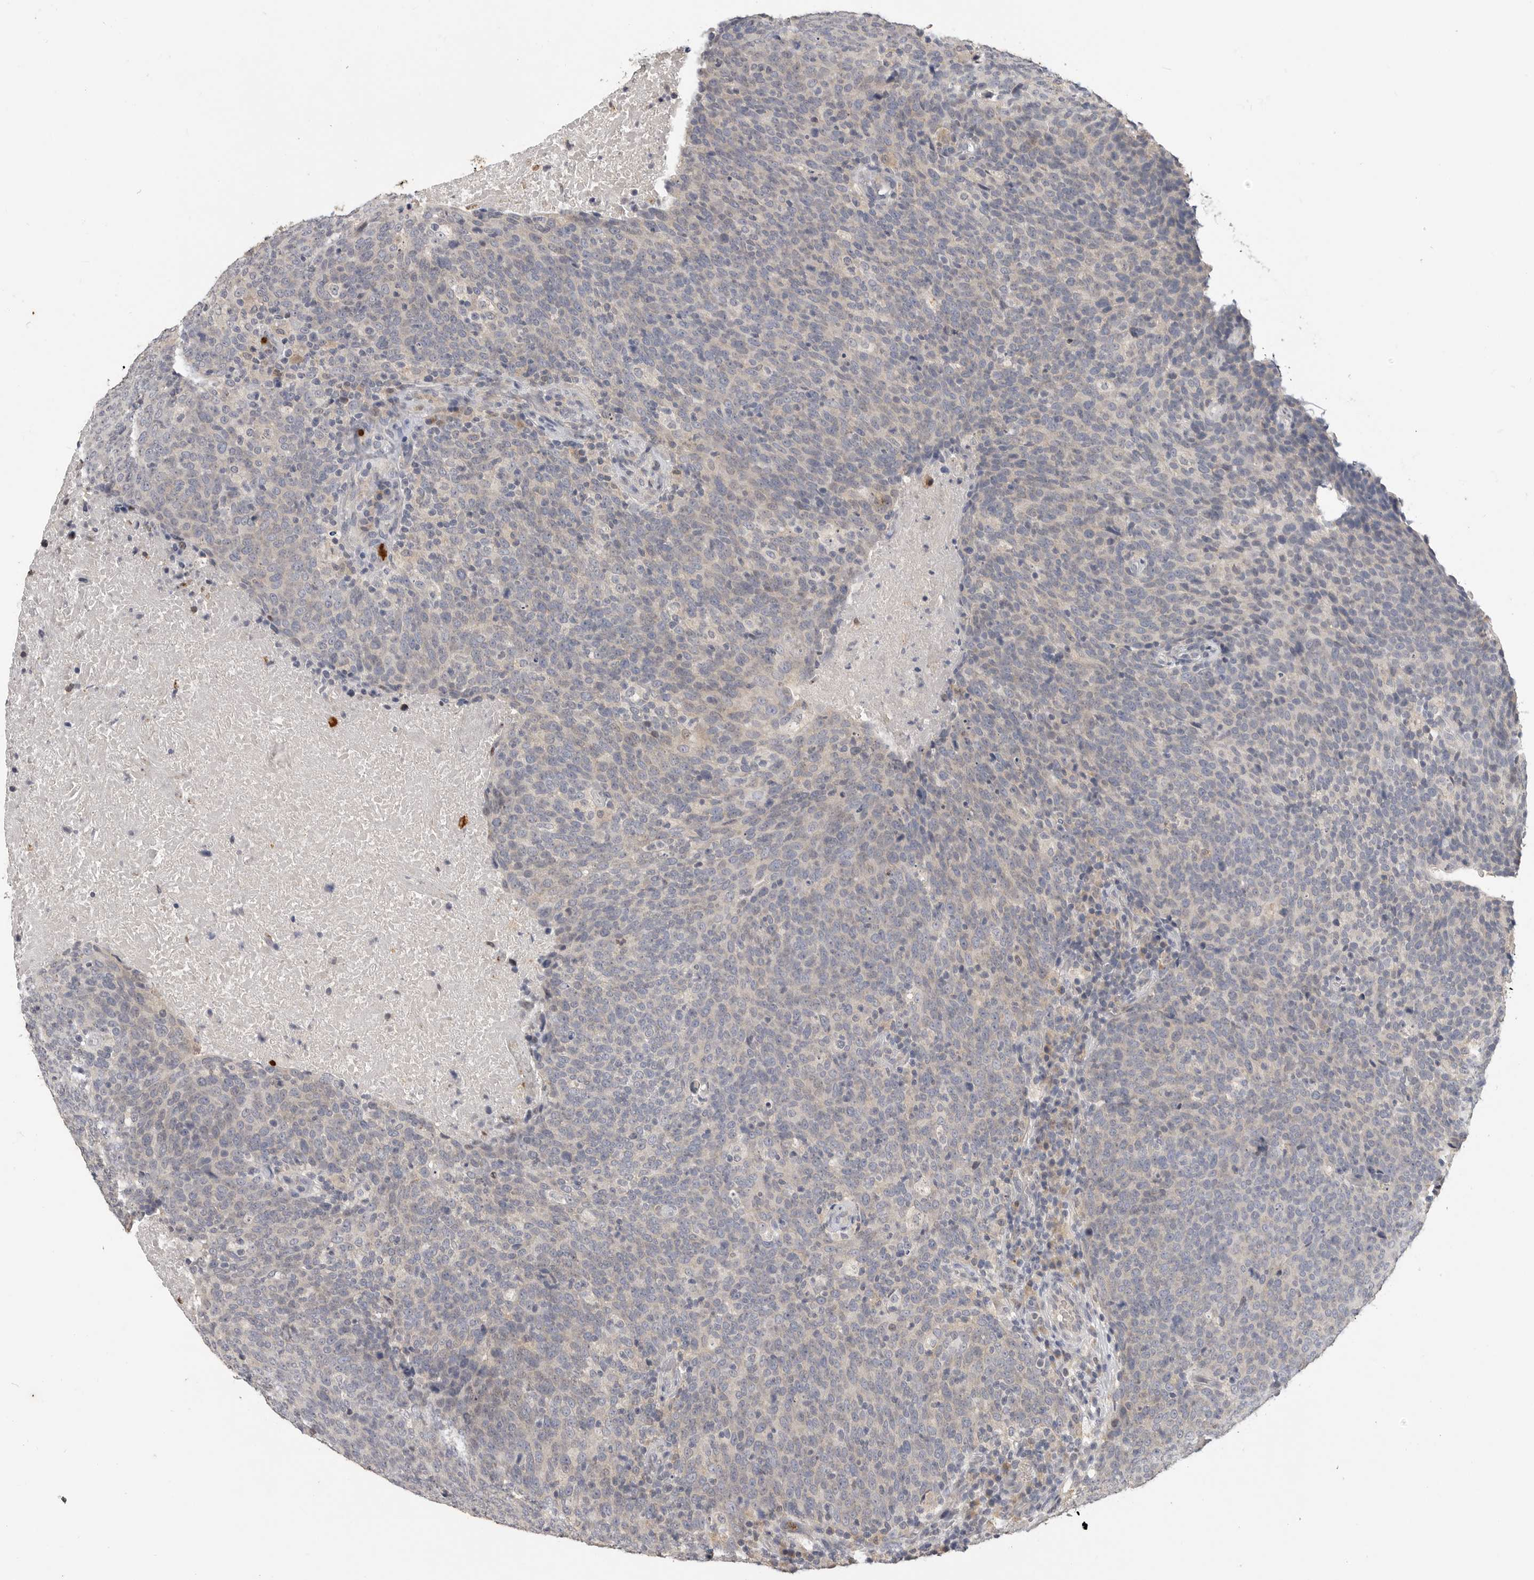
{"staining": {"intensity": "negative", "quantity": "none", "location": "none"}, "tissue": "head and neck cancer", "cell_type": "Tumor cells", "image_type": "cancer", "snomed": [{"axis": "morphology", "description": "Squamous cell carcinoma, NOS"}, {"axis": "morphology", "description": "Squamous cell carcinoma, metastatic, NOS"}, {"axis": "topography", "description": "Lymph node"}, {"axis": "topography", "description": "Head-Neck"}], "caption": "DAB immunohistochemical staining of head and neck cancer demonstrates no significant expression in tumor cells.", "gene": "LTBR", "patient": {"sex": "male", "age": 62}}